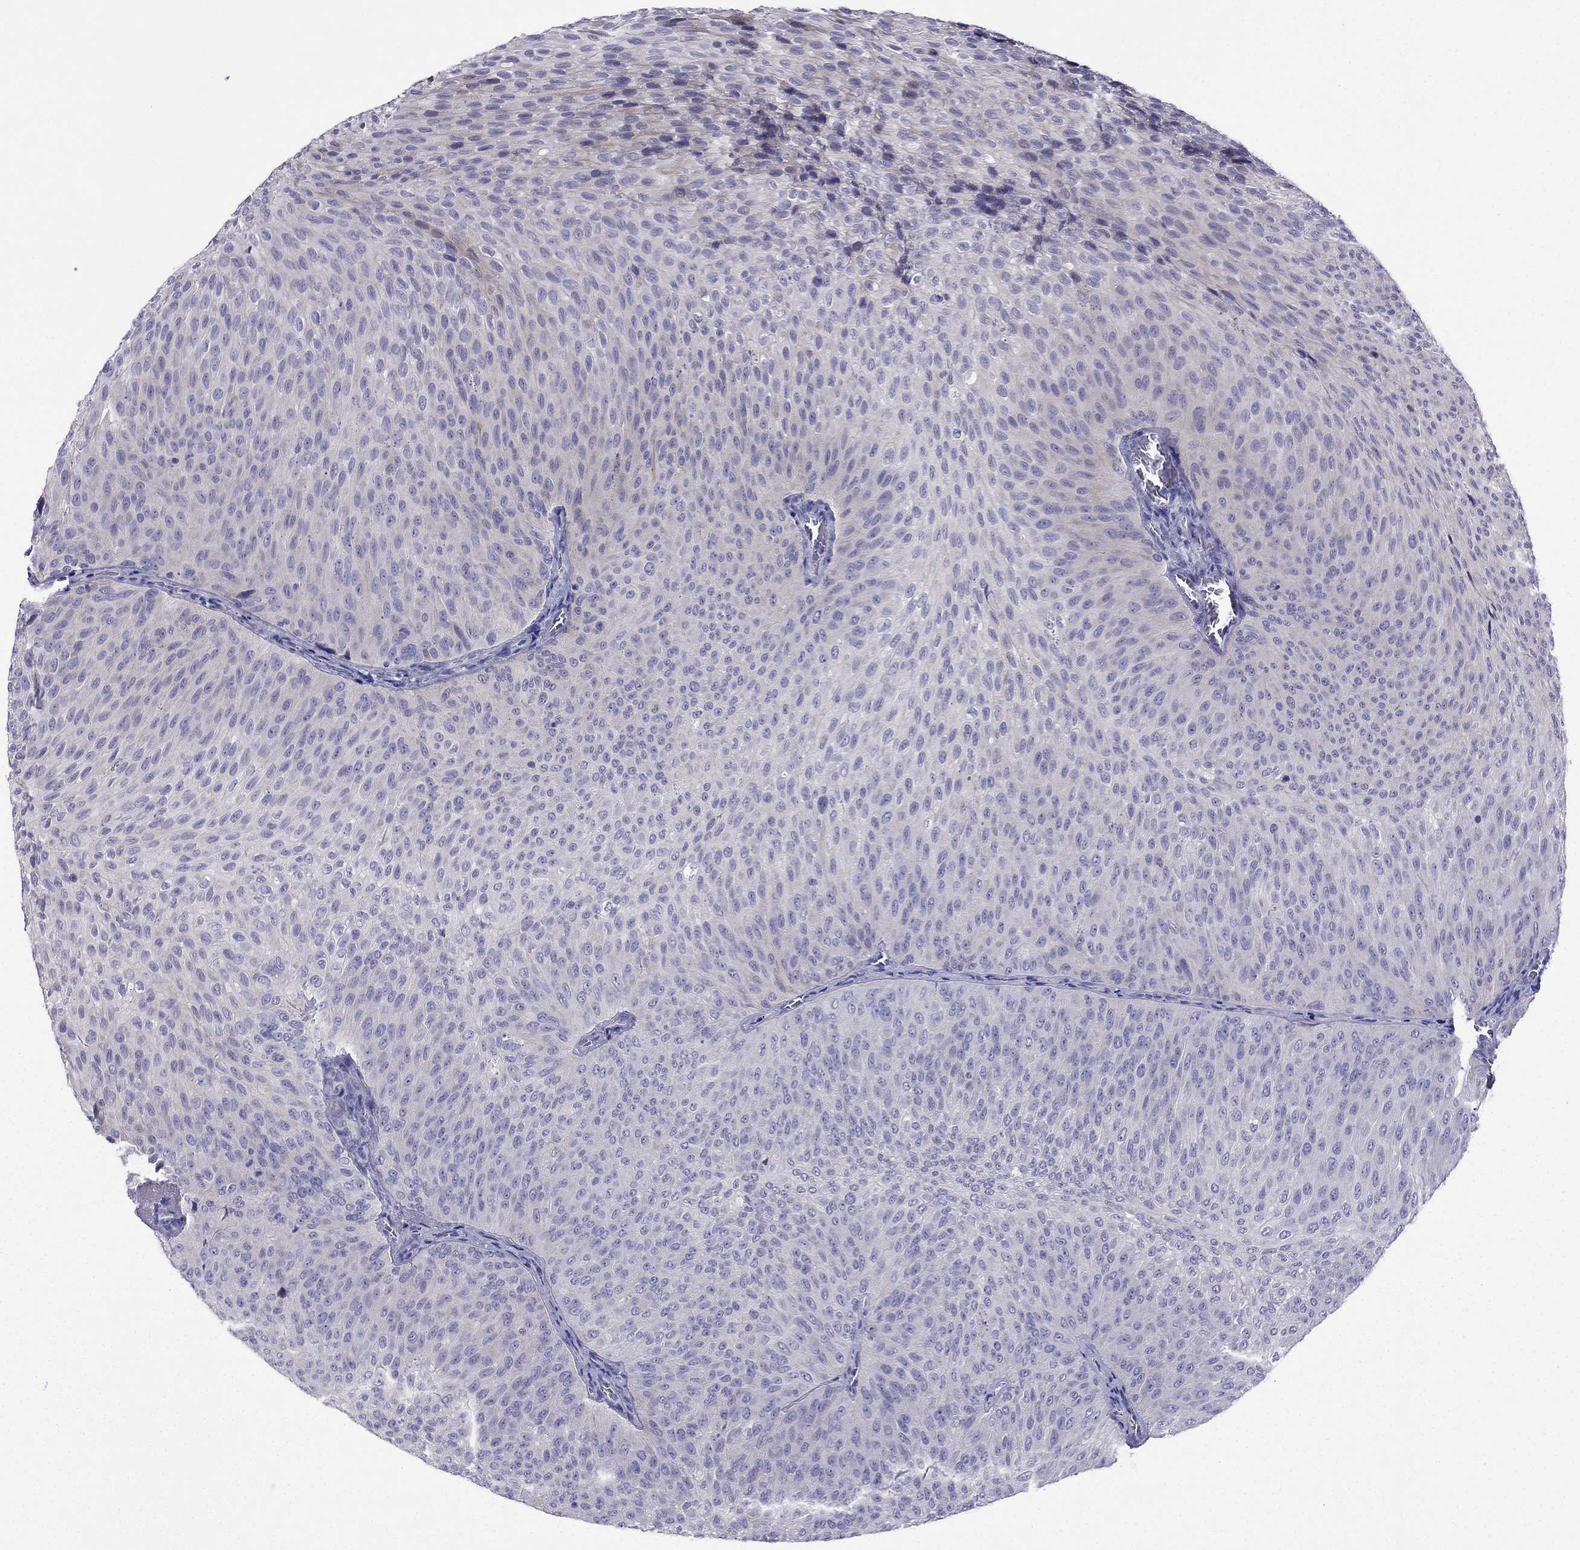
{"staining": {"intensity": "negative", "quantity": "none", "location": "none"}, "tissue": "urothelial cancer", "cell_type": "Tumor cells", "image_type": "cancer", "snomed": [{"axis": "morphology", "description": "Urothelial carcinoma, Low grade"}, {"axis": "topography", "description": "Urinary bladder"}], "caption": "Immunohistochemistry (IHC) of human urothelial carcinoma (low-grade) demonstrates no positivity in tumor cells. (Stains: DAB (3,3'-diaminobenzidine) immunohistochemistry with hematoxylin counter stain, Microscopy: brightfield microscopy at high magnification).", "gene": "KCNJ10", "patient": {"sex": "male", "age": 78}}